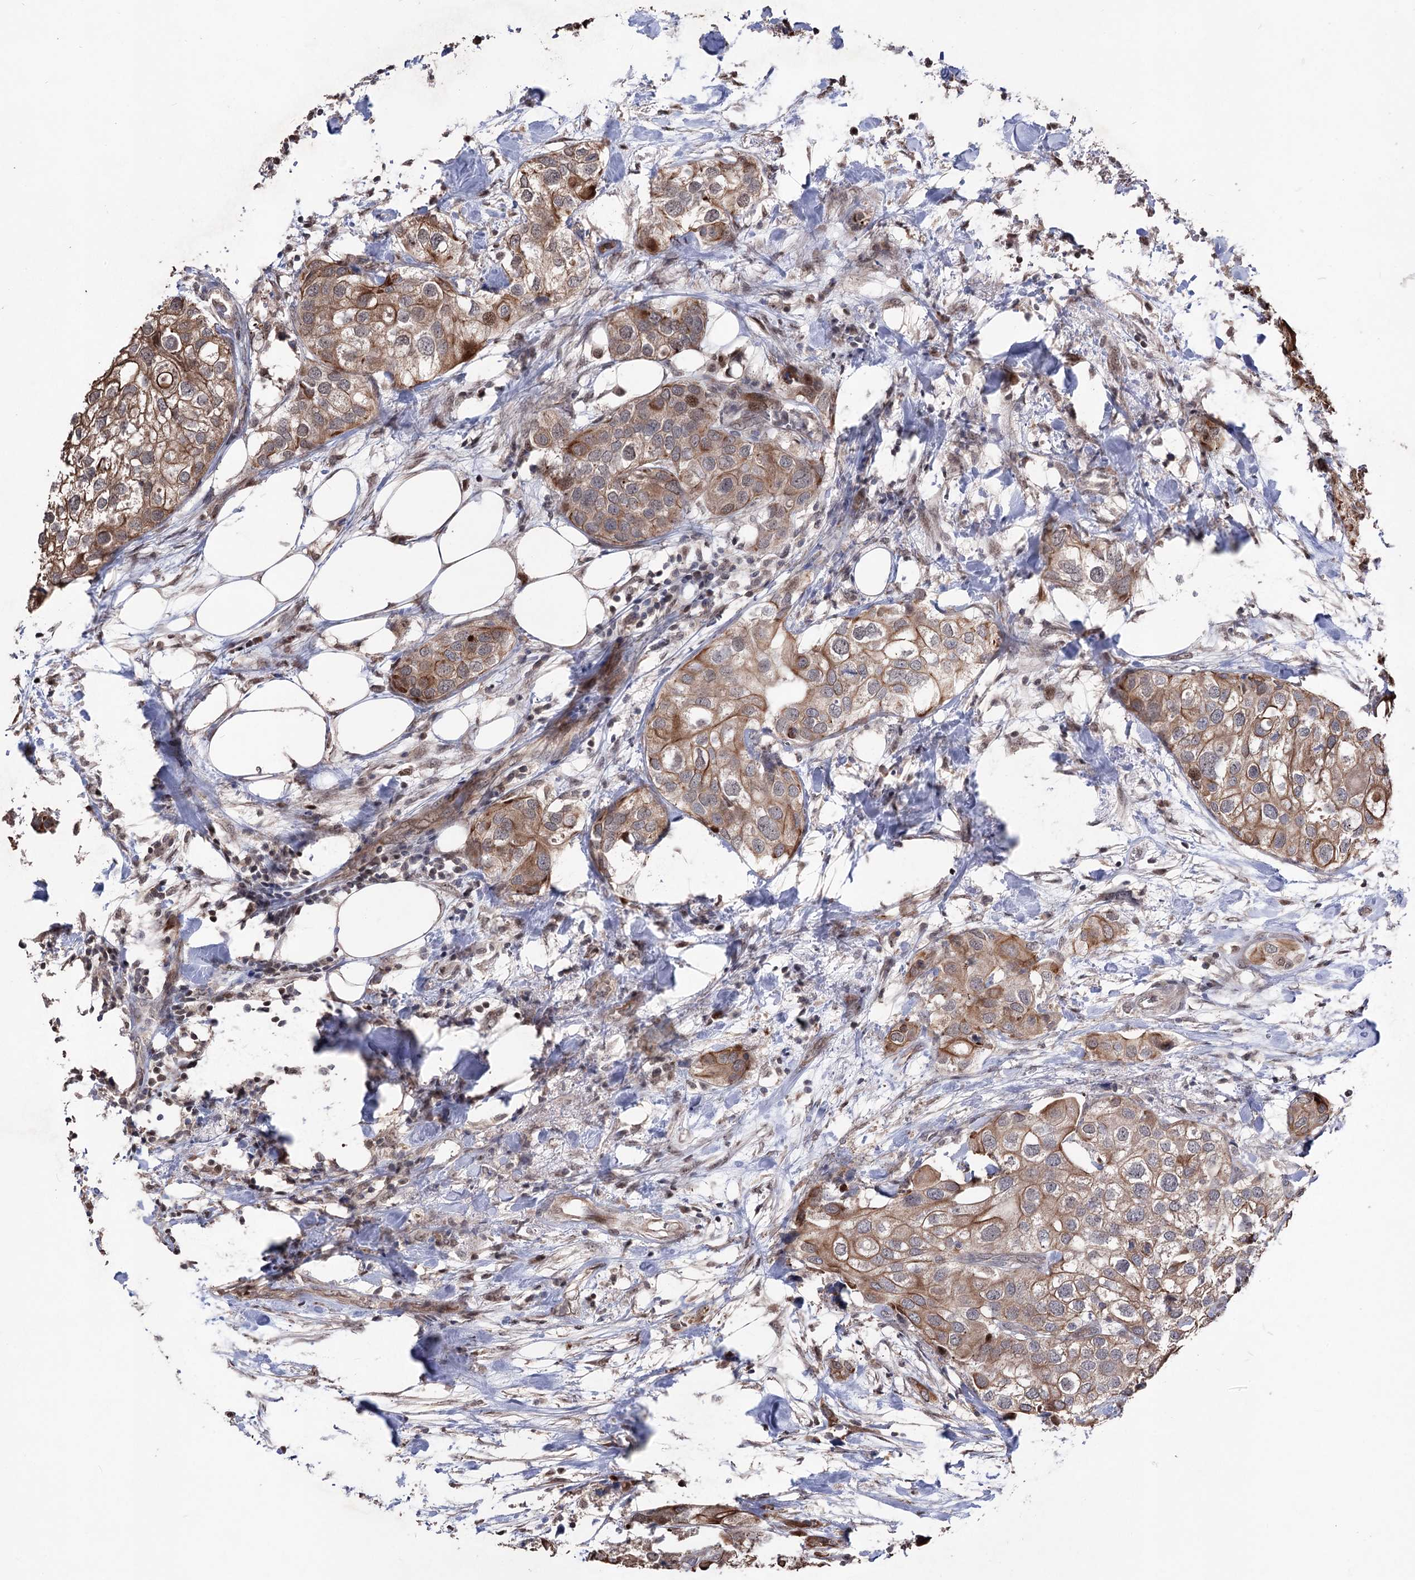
{"staining": {"intensity": "moderate", "quantity": ">75%", "location": "cytoplasmic/membranous"}, "tissue": "urothelial cancer", "cell_type": "Tumor cells", "image_type": "cancer", "snomed": [{"axis": "morphology", "description": "Urothelial carcinoma, High grade"}, {"axis": "topography", "description": "Urinary bladder"}], "caption": "Immunohistochemistry (IHC) image of neoplastic tissue: human urothelial carcinoma (high-grade) stained using immunohistochemistry (IHC) shows medium levels of moderate protein expression localized specifically in the cytoplasmic/membranous of tumor cells, appearing as a cytoplasmic/membranous brown color.", "gene": "CPNE8", "patient": {"sex": "male", "age": 64}}